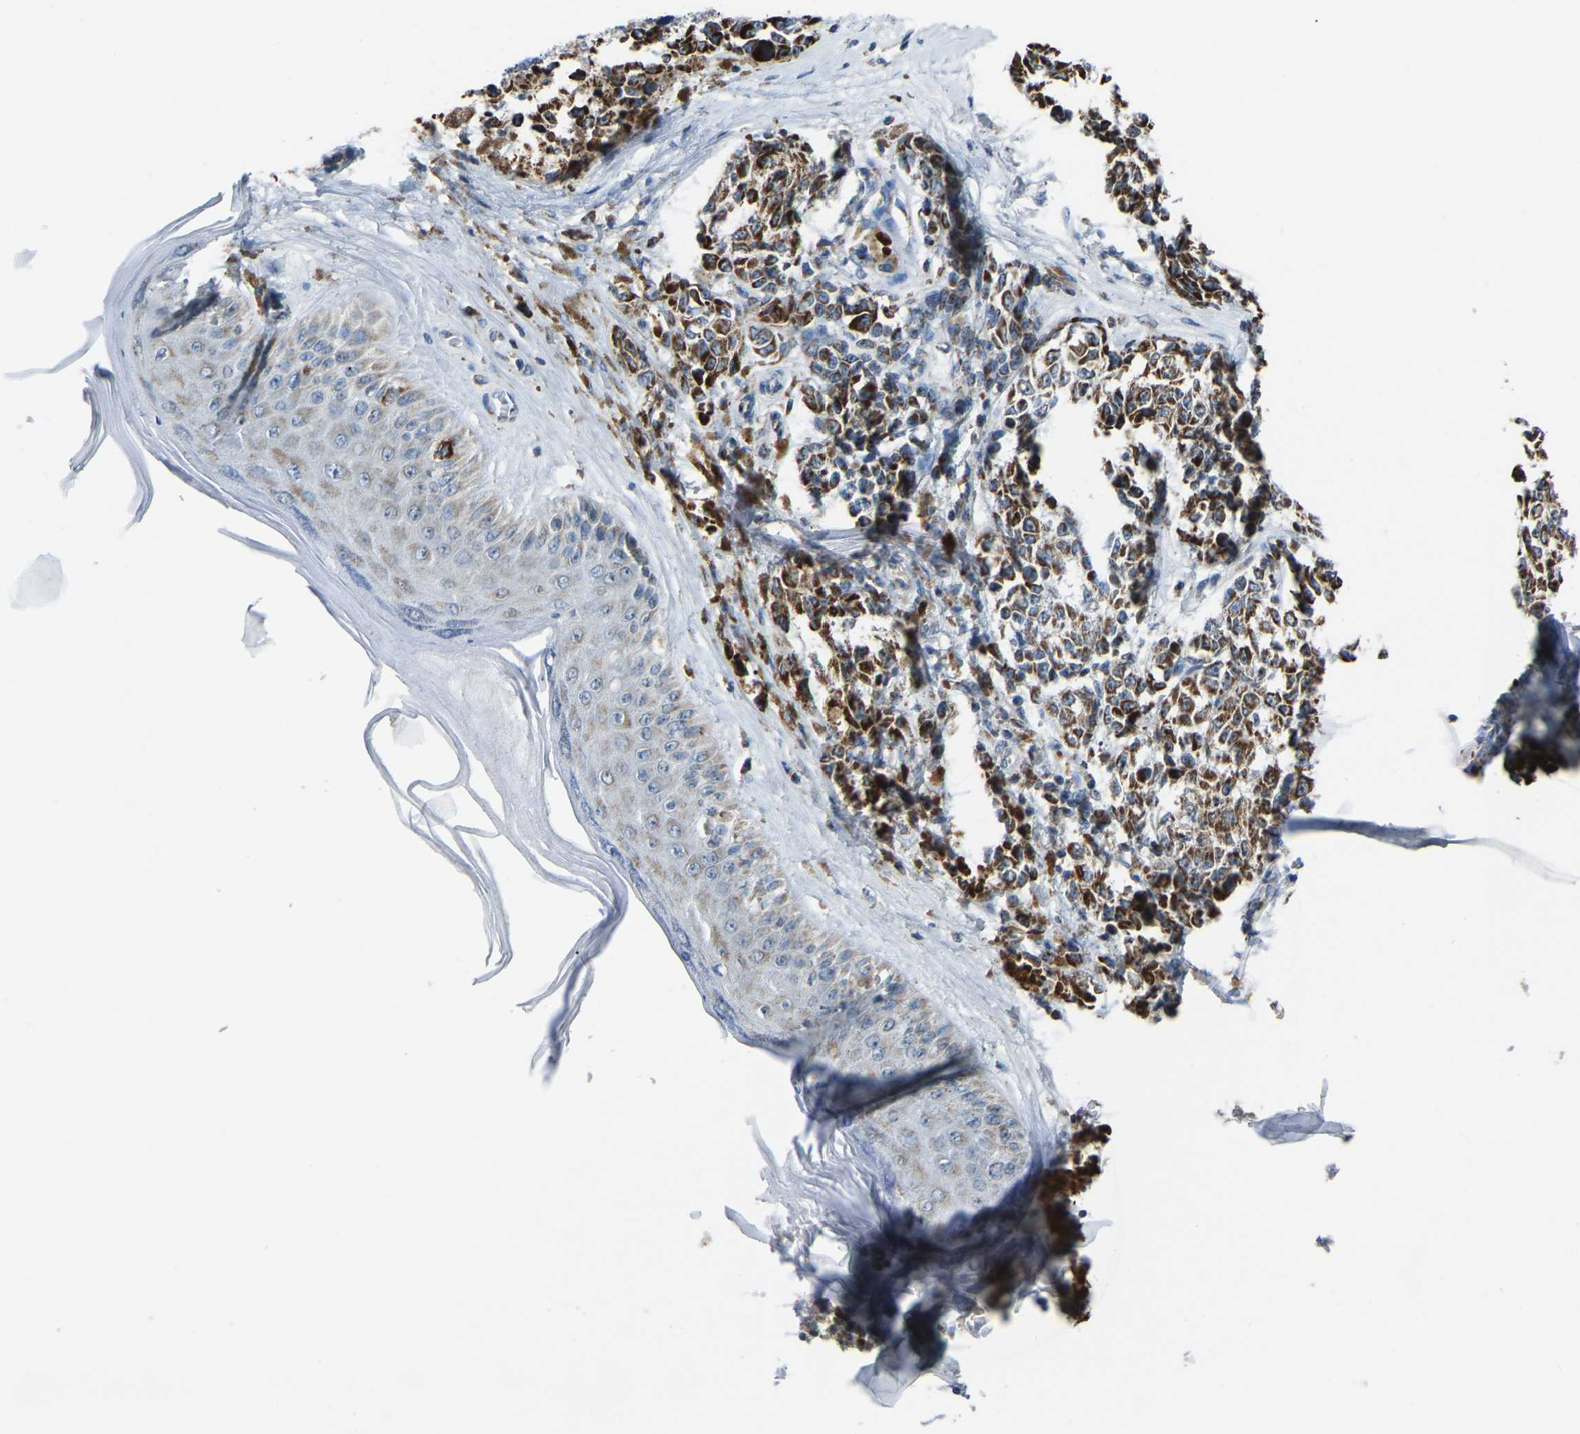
{"staining": {"intensity": "strong", "quantity": ">75%", "location": "cytoplasmic/membranous"}, "tissue": "melanoma", "cell_type": "Tumor cells", "image_type": "cancer", "snomed": [{"axis": "morphology", "description": "Malignant melanoma, NOS"}, {"axis": "topography", "description": "Skin"}], "caption": "Immunohistochemical staining of melanoma demonstrates high levels of strong cytoplasmic/membranous protein expression in approximately >75% of tumor cells.", "gene": "CANT1", "patient": {"sex": "female", "age": 64}}